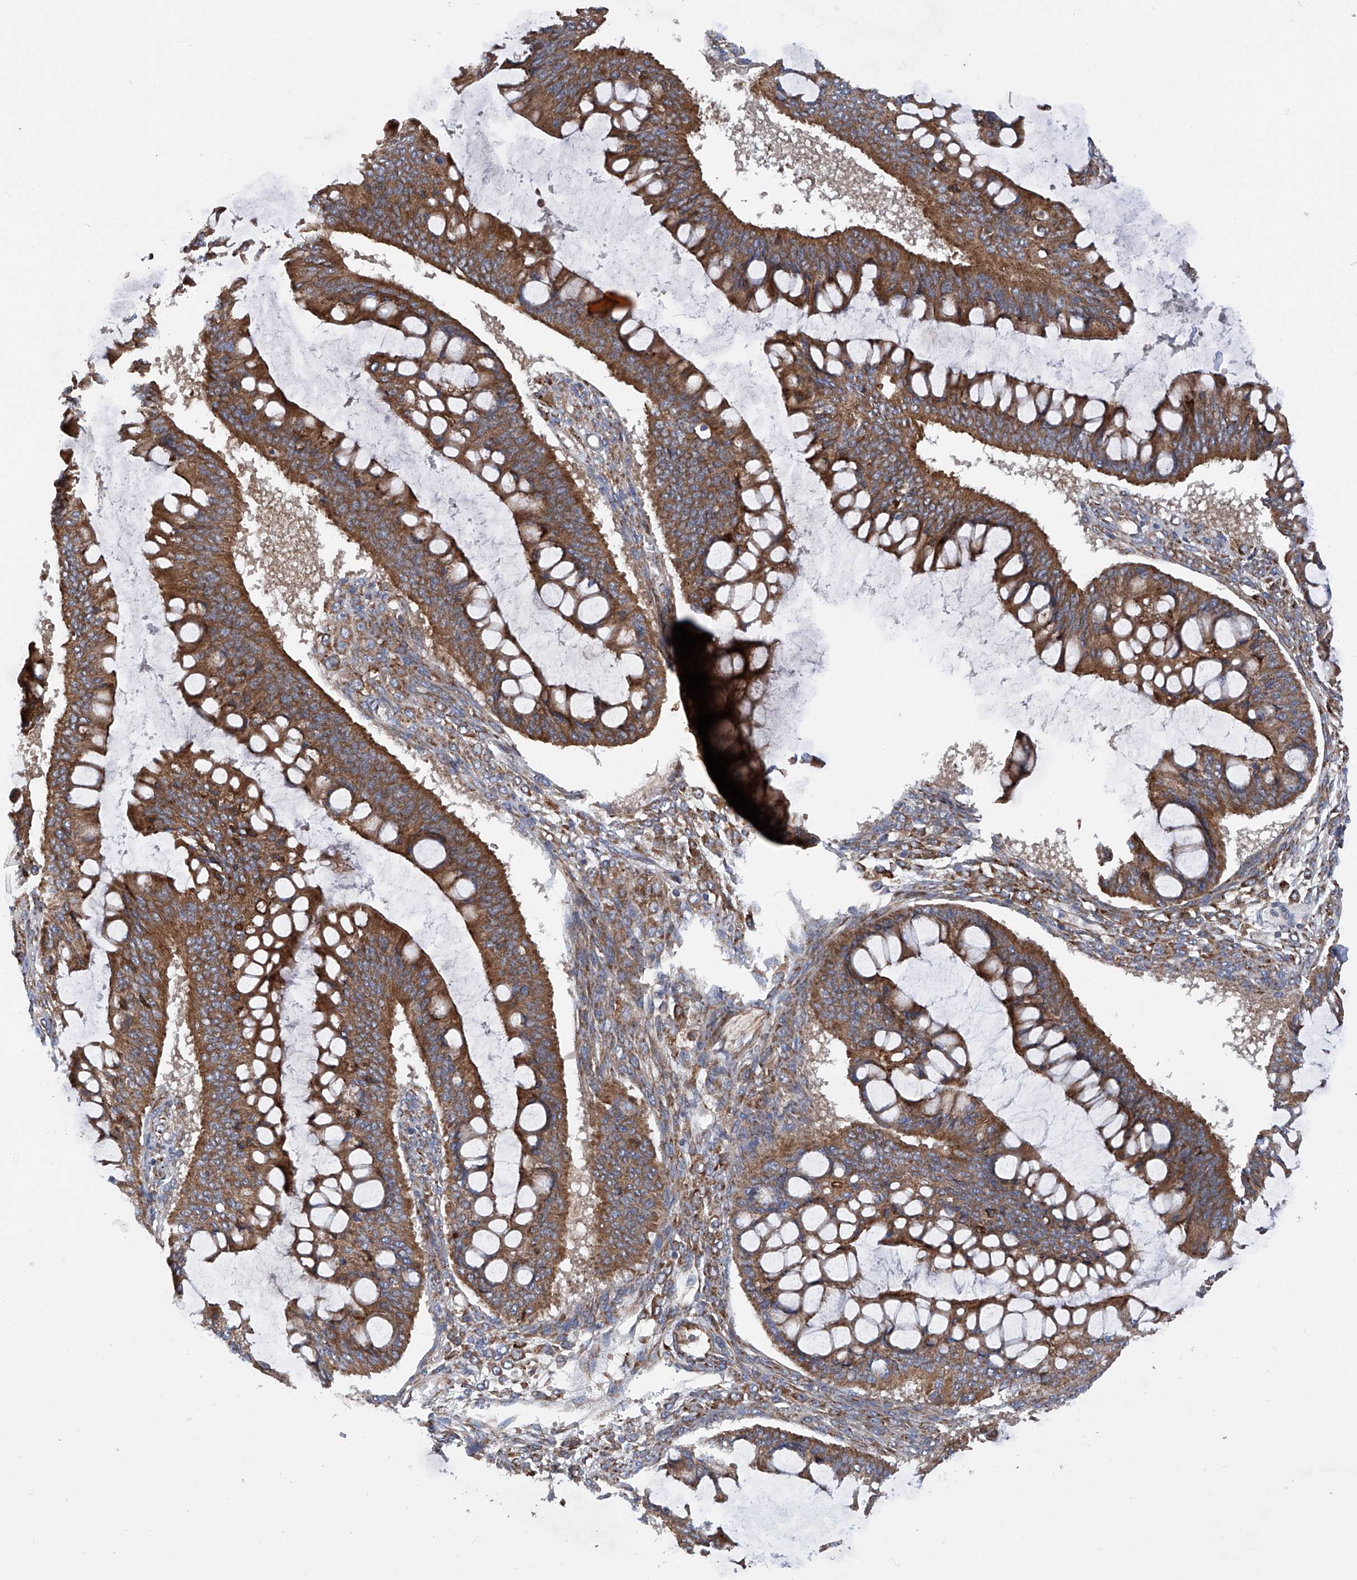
{"staining": {"intensity": "strong", "quantity": ">75%", "location": "cytoplasmic/membranous"}, "tissue": "ovarian cancer", "cell_type": "Tumor cells", "image_type": "cancer", "snomed": [{"axis": "morphology", "description": "Cystadenocarcinoma, mucinous, NOS"}, {"axis": "topography", "description": "Ovary"}], "caption": "The immunohistochemical stain labels strong cytoplasmic/membranous positivity in tumor cells of ovarian cancer (mucinous cystadenocarcinoma) tissue.", "gene": "ASCC3", "patient": {"sex": "female", "age": 73}}